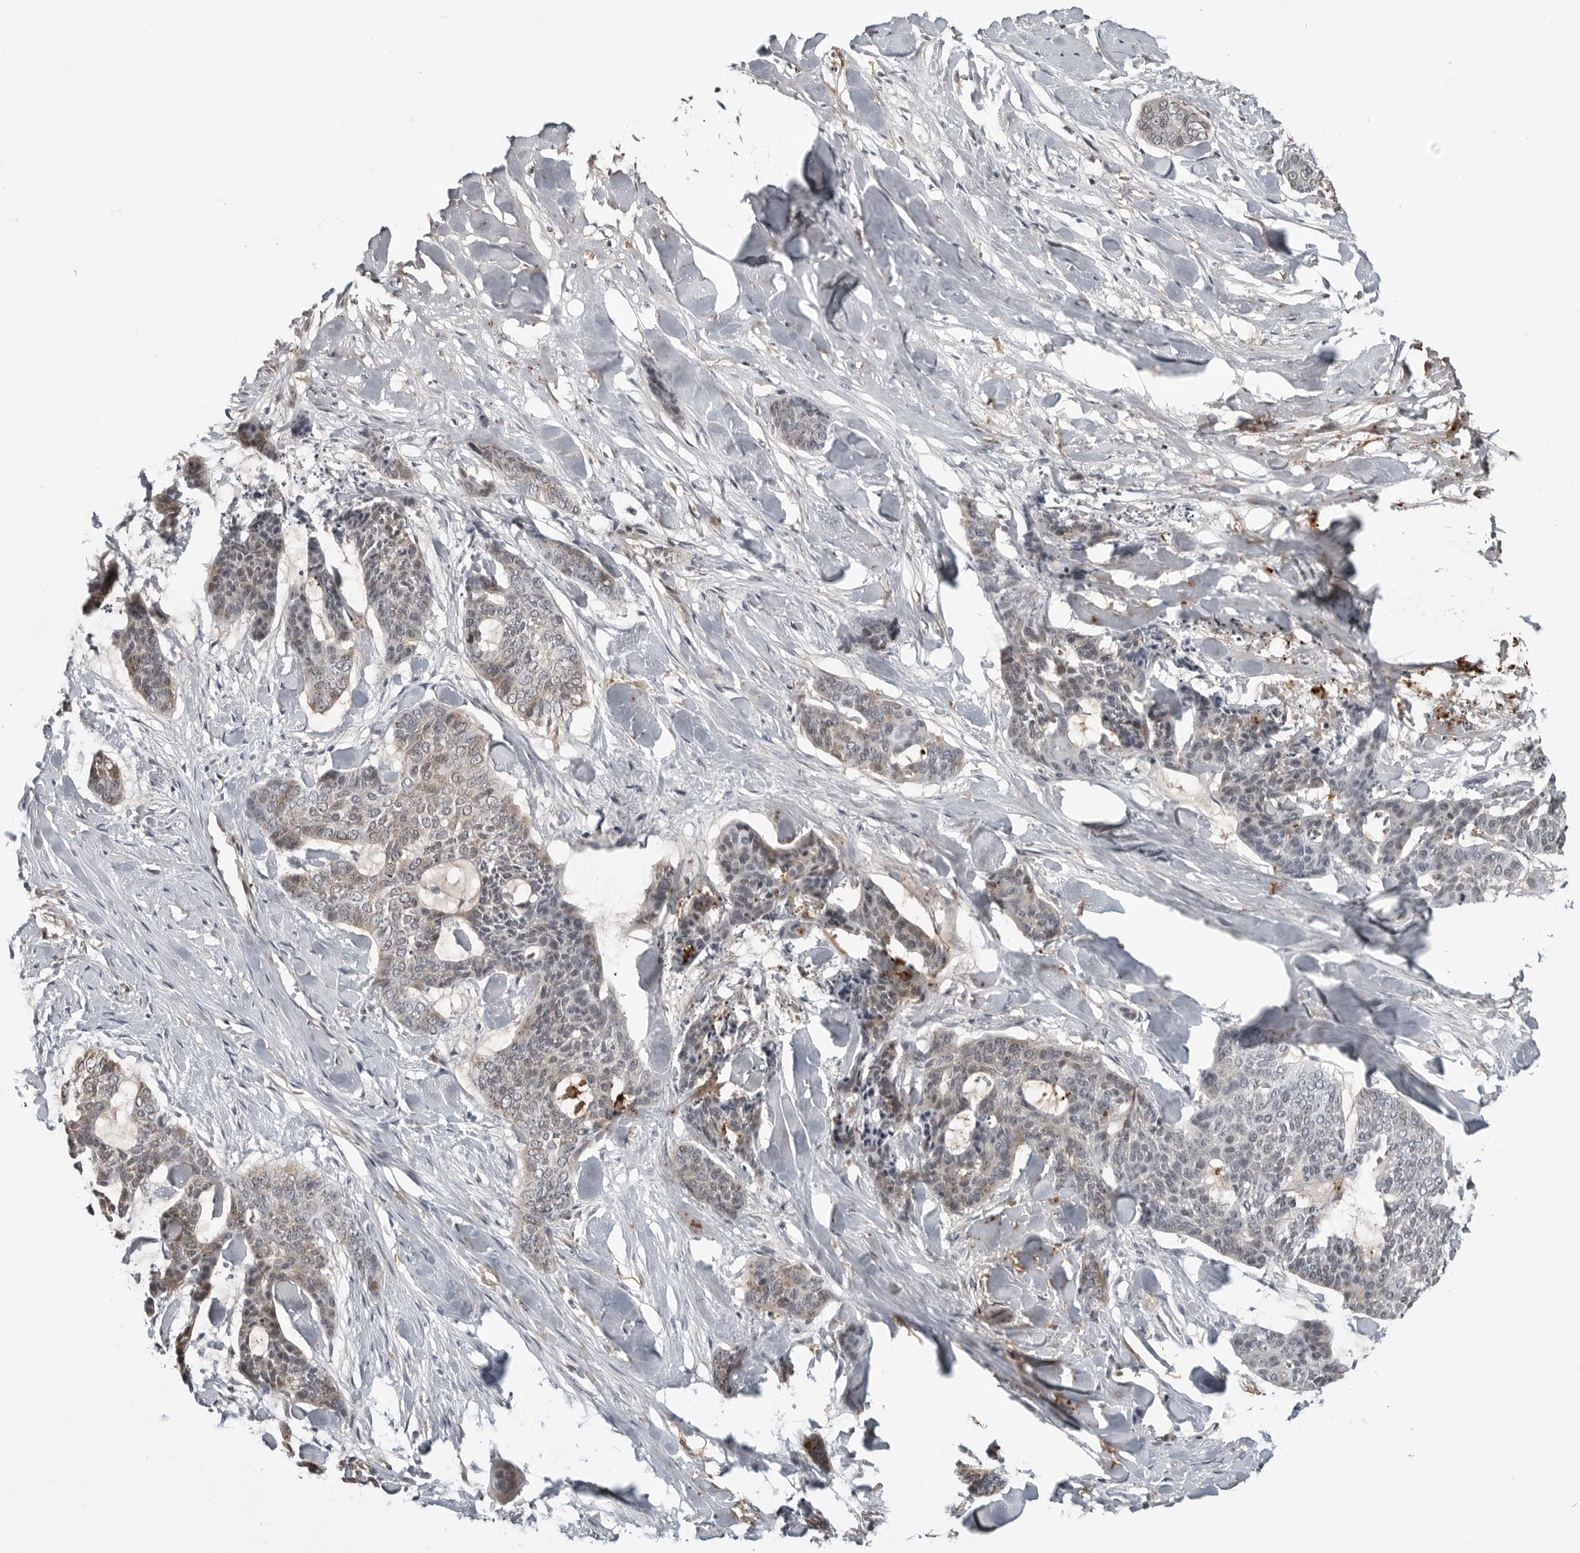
{"staining": {"intensity": "weak", "quantity": "<25%", "location": "cytoplasmic/membranous"}, "tissue": "skin cancer", "cell_type": "Tumor cells", "image_type": "cancer", "snomed": [{"axis": "morphology", "description": "Basal cell carcinoma"}, {"axis": "topography", "description": "Skin"}], "caption": "Immunohistochemistry (IHC) image of neoplastic tissue: skin cancer (basal cell carcinoma) stained with DAB (3,3'-diaminobenzidine) shows no significant protein staining in tumor cells.", "gene": "CXCR5", "patient": {"sex": "female", "age": 64}}